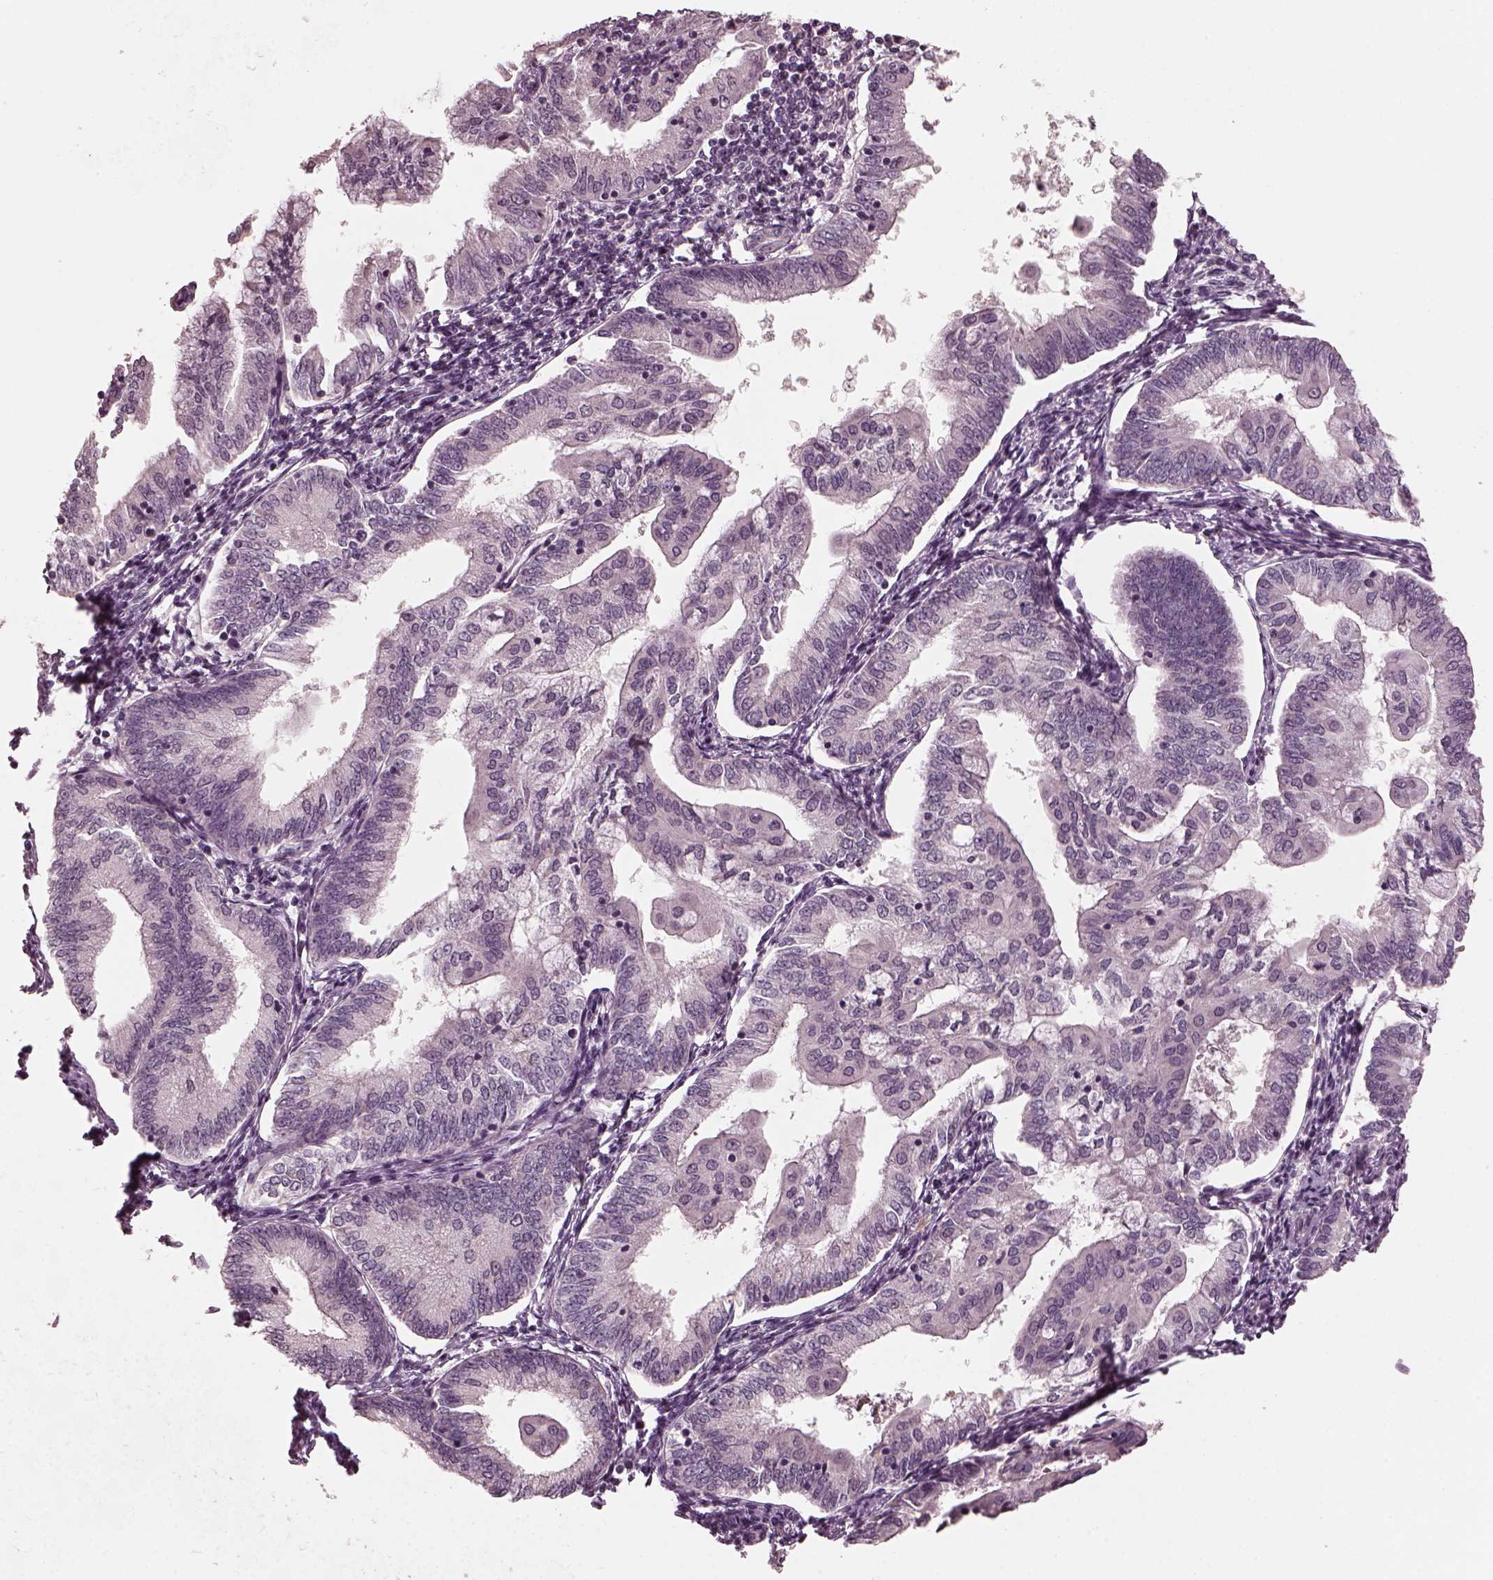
{"staining": {"intensity": "negative", "quantity": "none", "location": "none"}, "tissue": "endometrial cancer", "cell_type": "Tumor cells", "image_type": "cancer", "snomed": [{"axis": "morphology", "description": "Adenocarcinoma, NOS"}, {"axis": "topography", "description": "Endometrium"}], "caption": "Protein analysis of endometrial cancer (adenocarcinoma) displays no significant expression in tumor cells.", "gene": "RCVRN", "patient": {"sex": "female", "age": 55}}